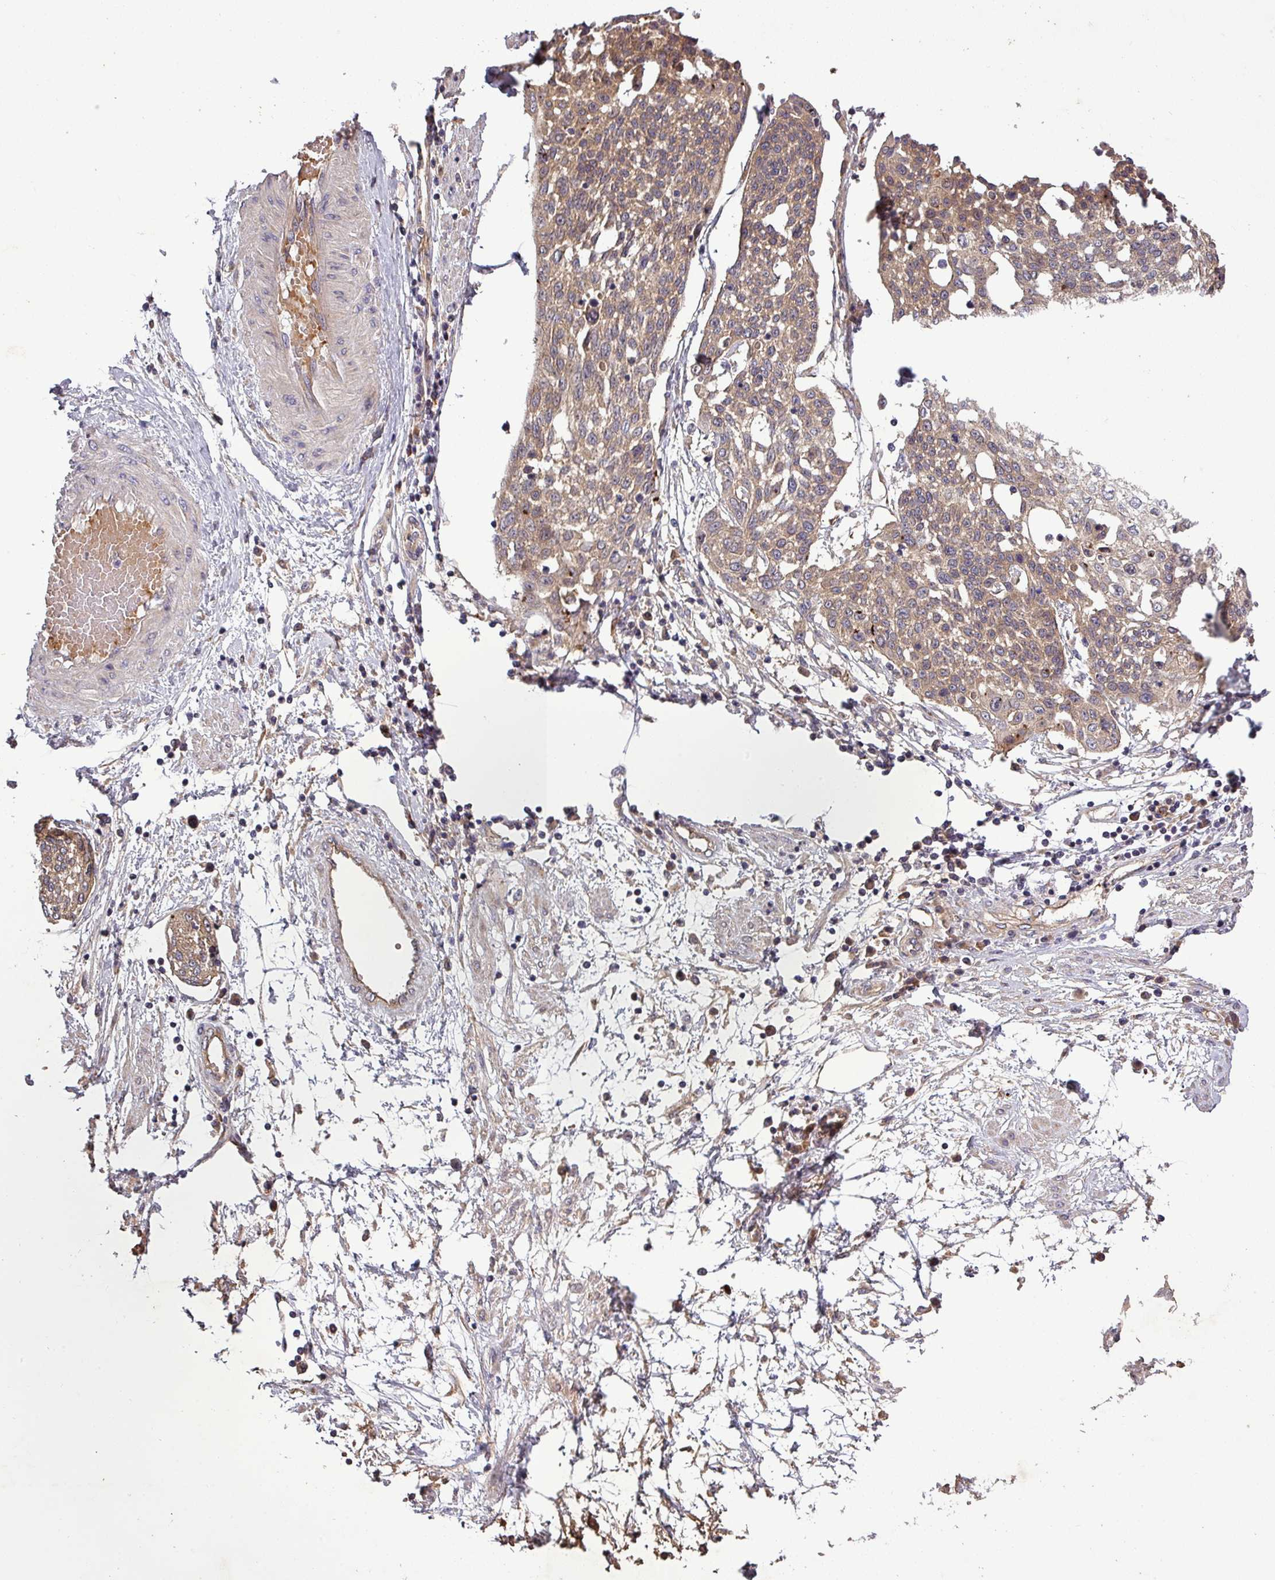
{"staining": {"intensity": "moderate", "quantity": ">75%", "location": "cytoplasmic/membranous"}, "tissue": "cervical cancer", "cell_type": "Tumor cells", "image_type": "cancer", "snomed": [{"axis": "morphology", "description": "Squamous cell carcinoma, NOS"}, {"axis": "topography", "description": "Cervix"}], "caption": "DAB immunohistochemical staining of human squamous cell carcinoma (cervical) reveals moderate cytoplasmic/membranous protein staining in about >75% of tumor cells.", "gene": "SIRPB2", "patient": {"sex": "female", "age": 34}}